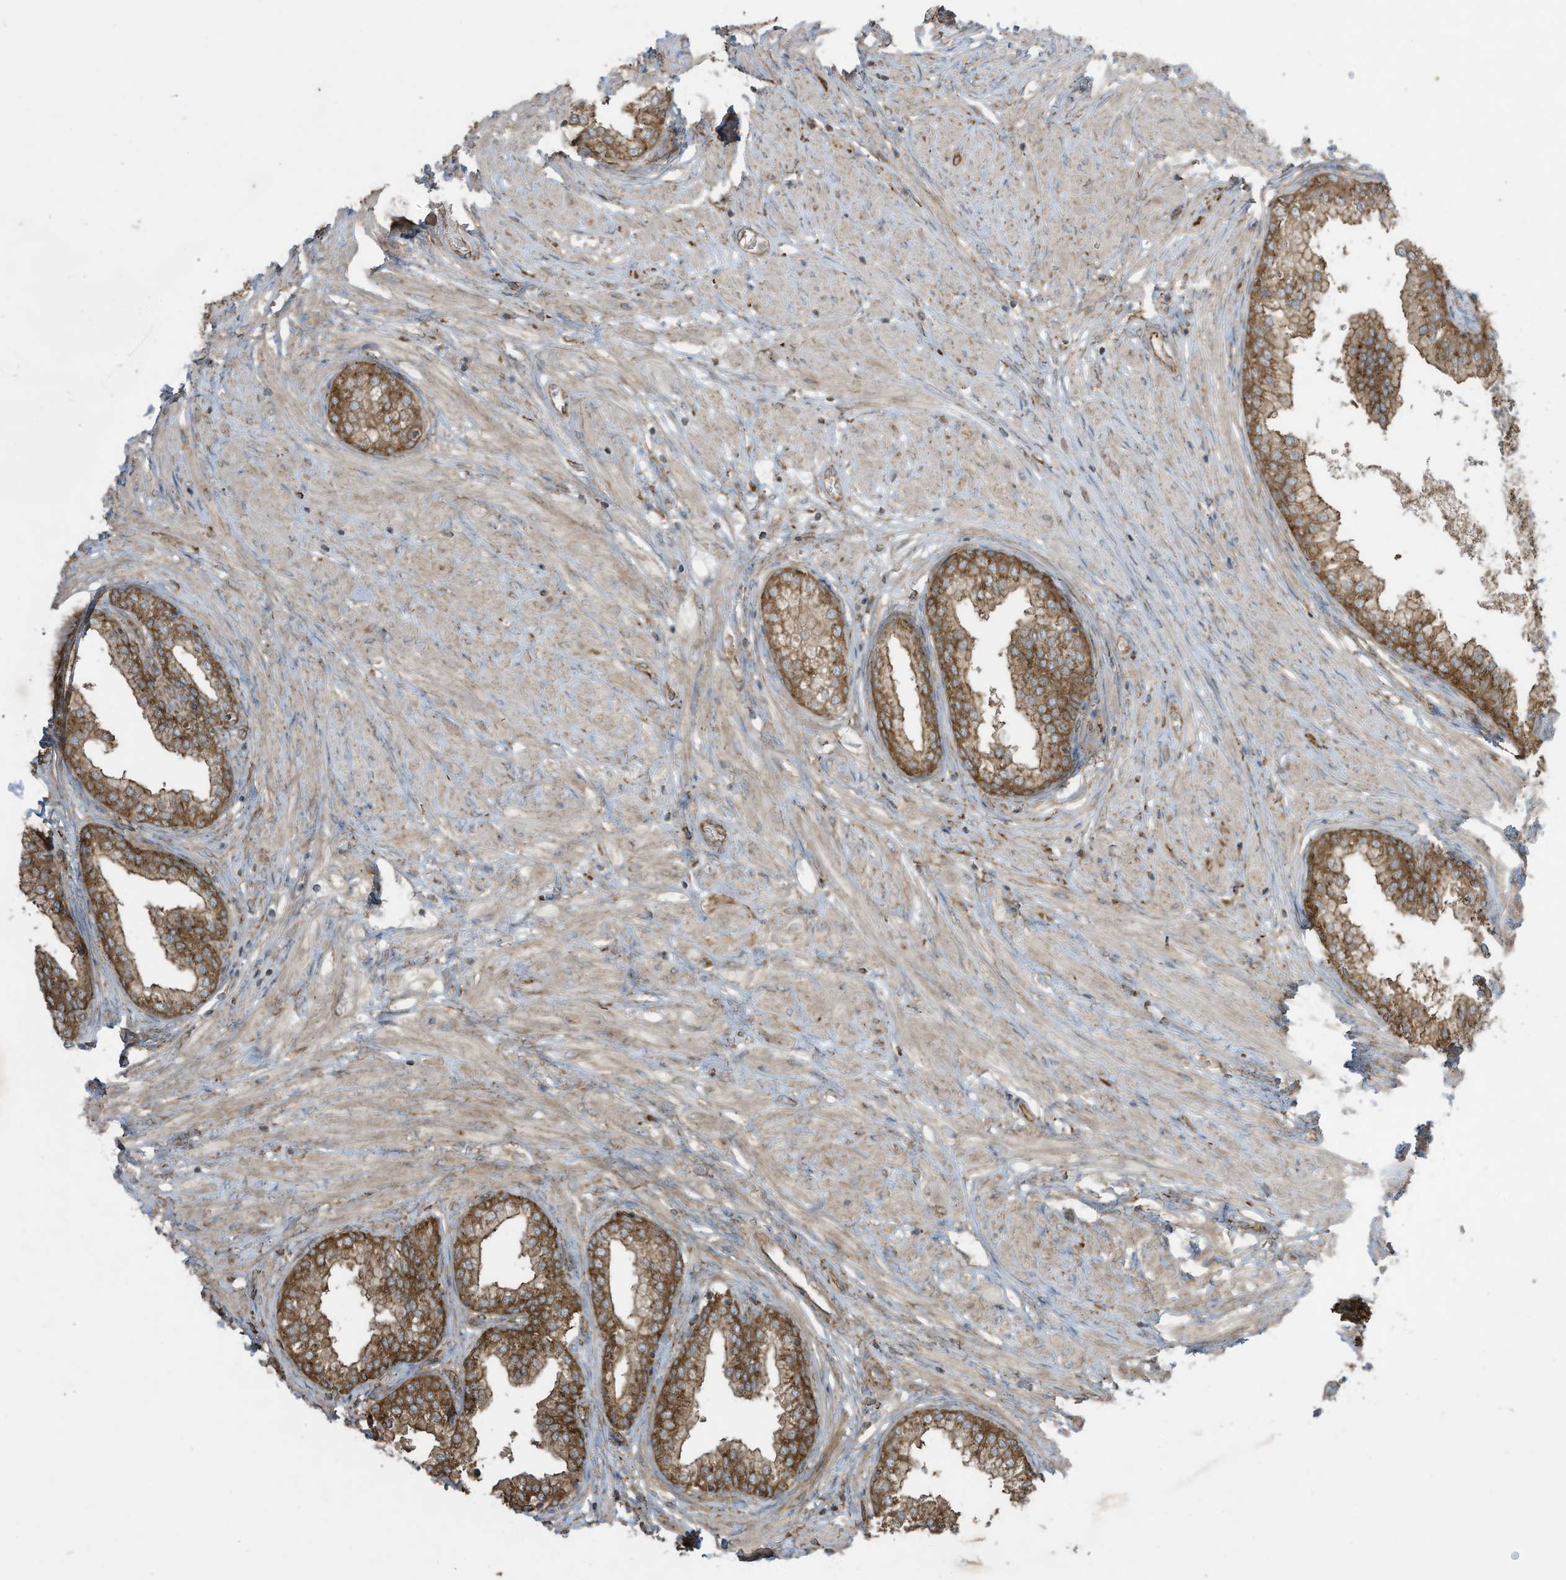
{"staining": {"intensity": "moderate", "quantity": ">75%", "location": "cytoplasmic/membranous"}, "tissue": "prostate", "cell_type": "Glandular cells", "image_type": "normal", "snomed": [{"axis": "morphology", "description": "Normal tissue, NOS"}, {"axis": "morphology", "description": "Urothelial carcinoma, Low grade"}, {"axis": "topography", "description": "Urinary bladder"}, {"axis": "topography", "description": "Prostate"}], "caption": "Protein analysis of unremarkable prostate displays moderate cytoplasmic/membranous positivity in approximately >75% of glandular cells.", "gene": "CGAS", "patient": {"sex": "male", "age": 60}}